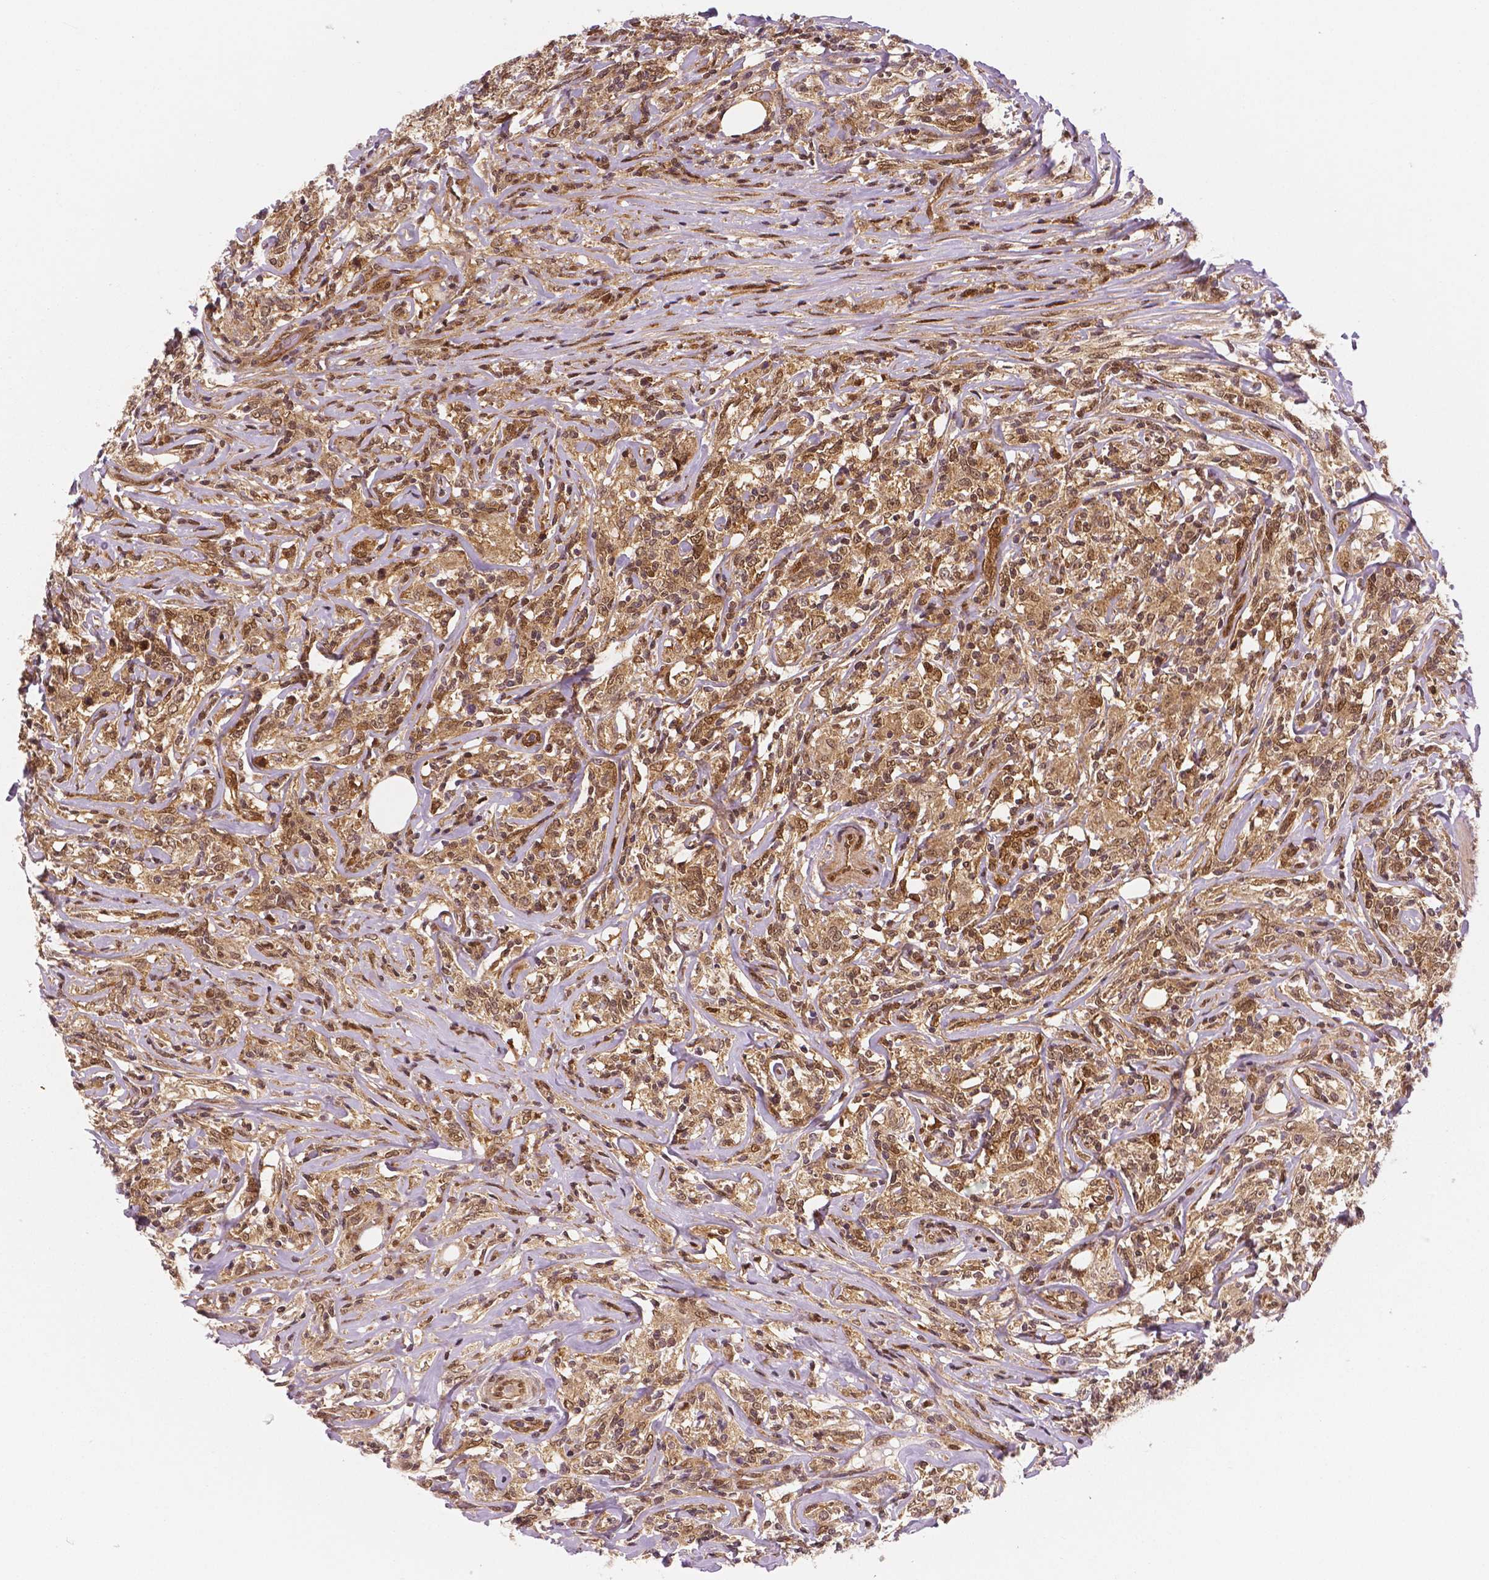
{"staining": {"intensity": "moderate", "quantity": ">75%", "location": "cytoplasmic/membranous,nuclear"}, "tissue": "lymphoma", "cell_type": "Tumor cells", "image_type": "cancer", "snomed": [{"axis": "morphology", "description": "Malignant lymphoma, non-Hodgkin's type, High grade"}, {"axis": "topography", "description": "Lymph node"}], "caption": "Immunohistochemistry (IHC) histopathology image of human high-grade malignant lymphoma, non-Hodgkin's type stained for a protein (brown), which exhibits medium levels of moderate cytoplasmic/membranous and nuclear expression in approximately >75% of tumor cells.", "gene": "STAT3", "patient": {"sex": "female", "age": 84}}